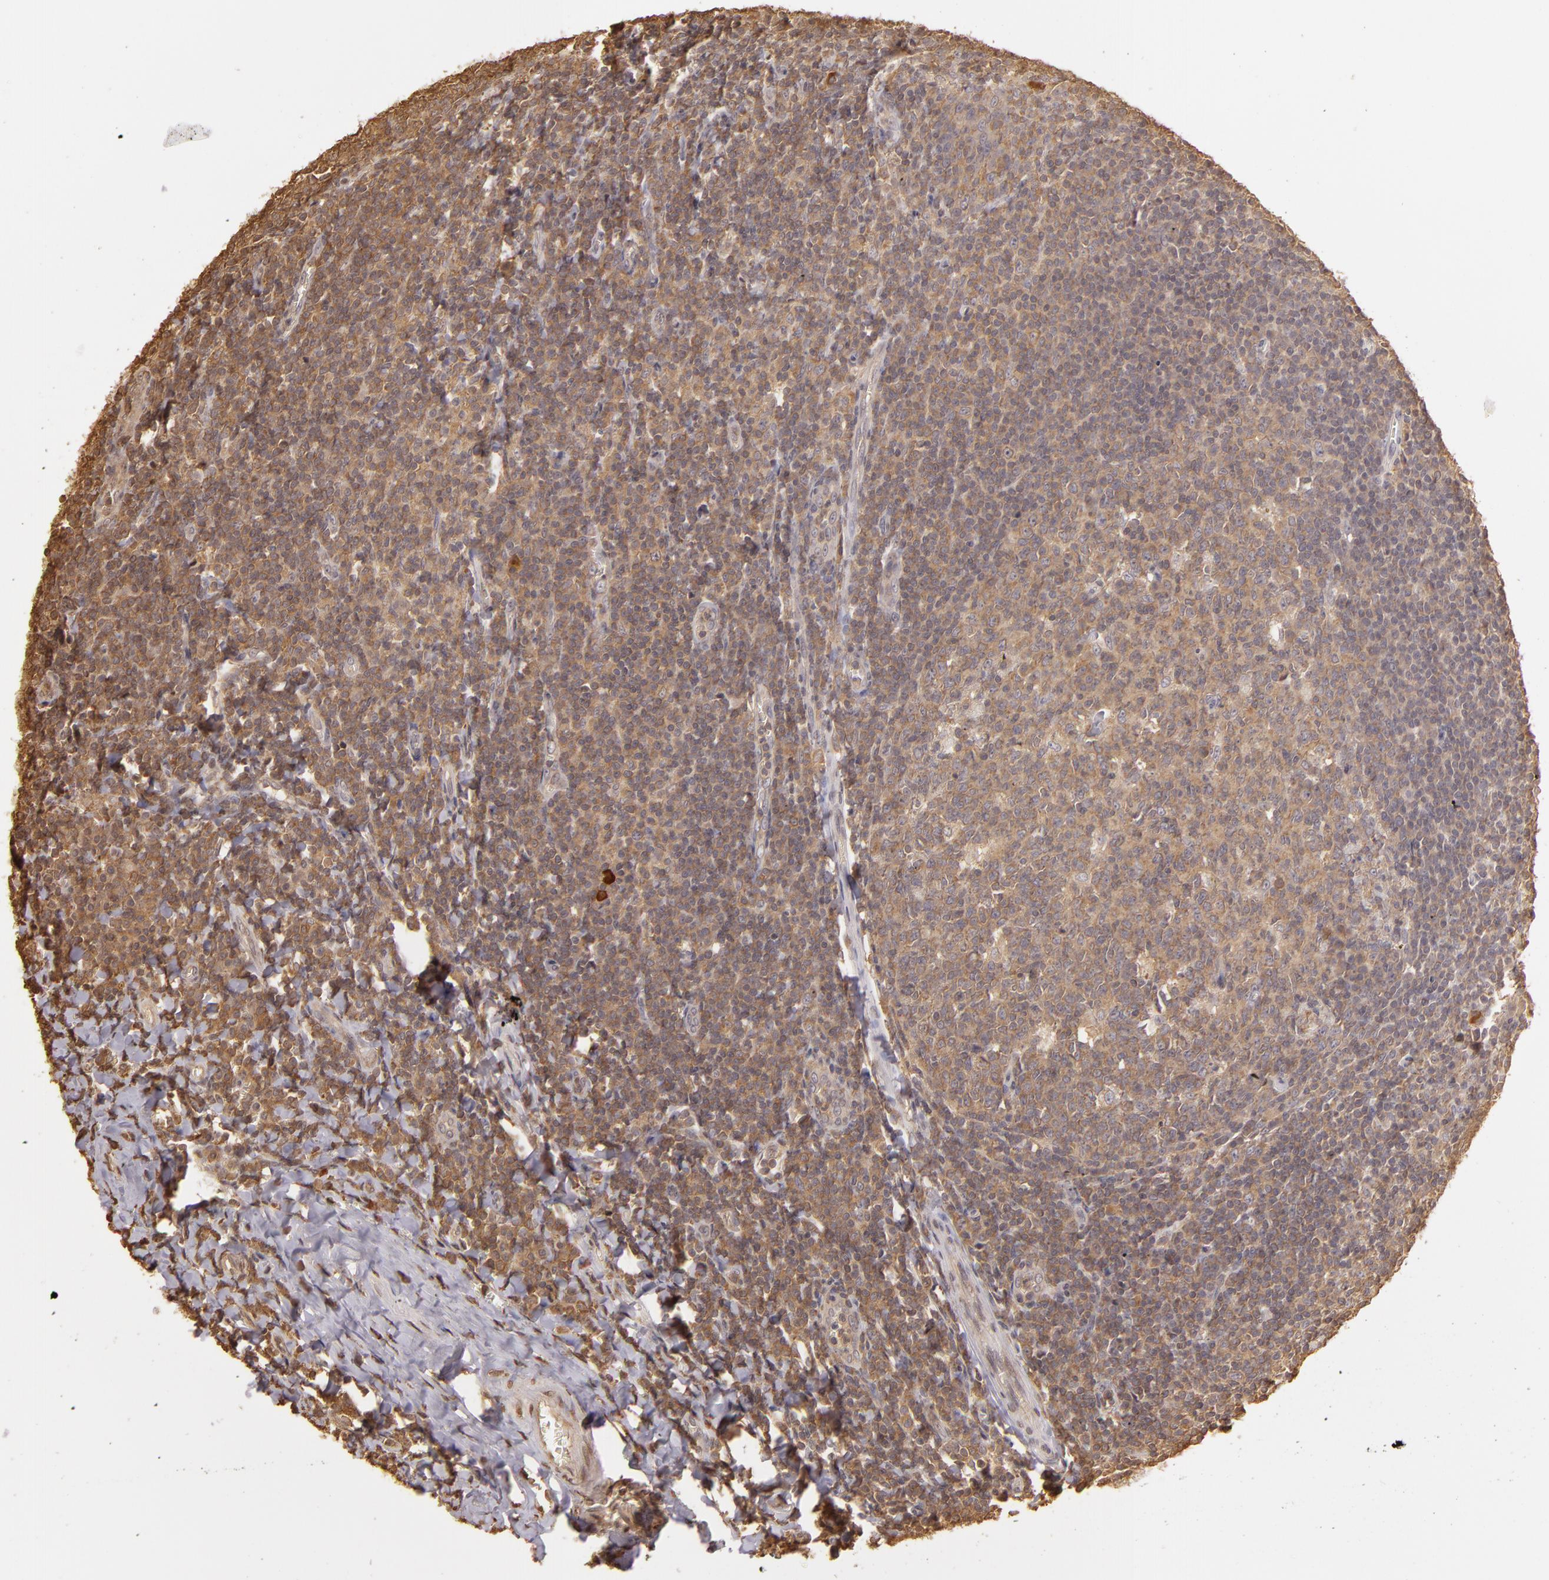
{"staining": {"intensity": "weak", "quantity": ">75%", "location": "cytoplasmic/membranous"}, "tissue": "tonsil", "cell_type": "Germinal center cells", "image_type": "normal", "snomed": [{"axis": "morphology", "description": "Normal tissue, NOS"}, {"axis": "topography", "description": "Tonsil"}], "caption": "This is an image of immunohistochemistry staining of unremarkable tonsil, which shows weak staining in the cytoplasmic/membranous of germinal center cells.", "gene": "ARPC2", "patient": {"sex": "male", "age": 31}}